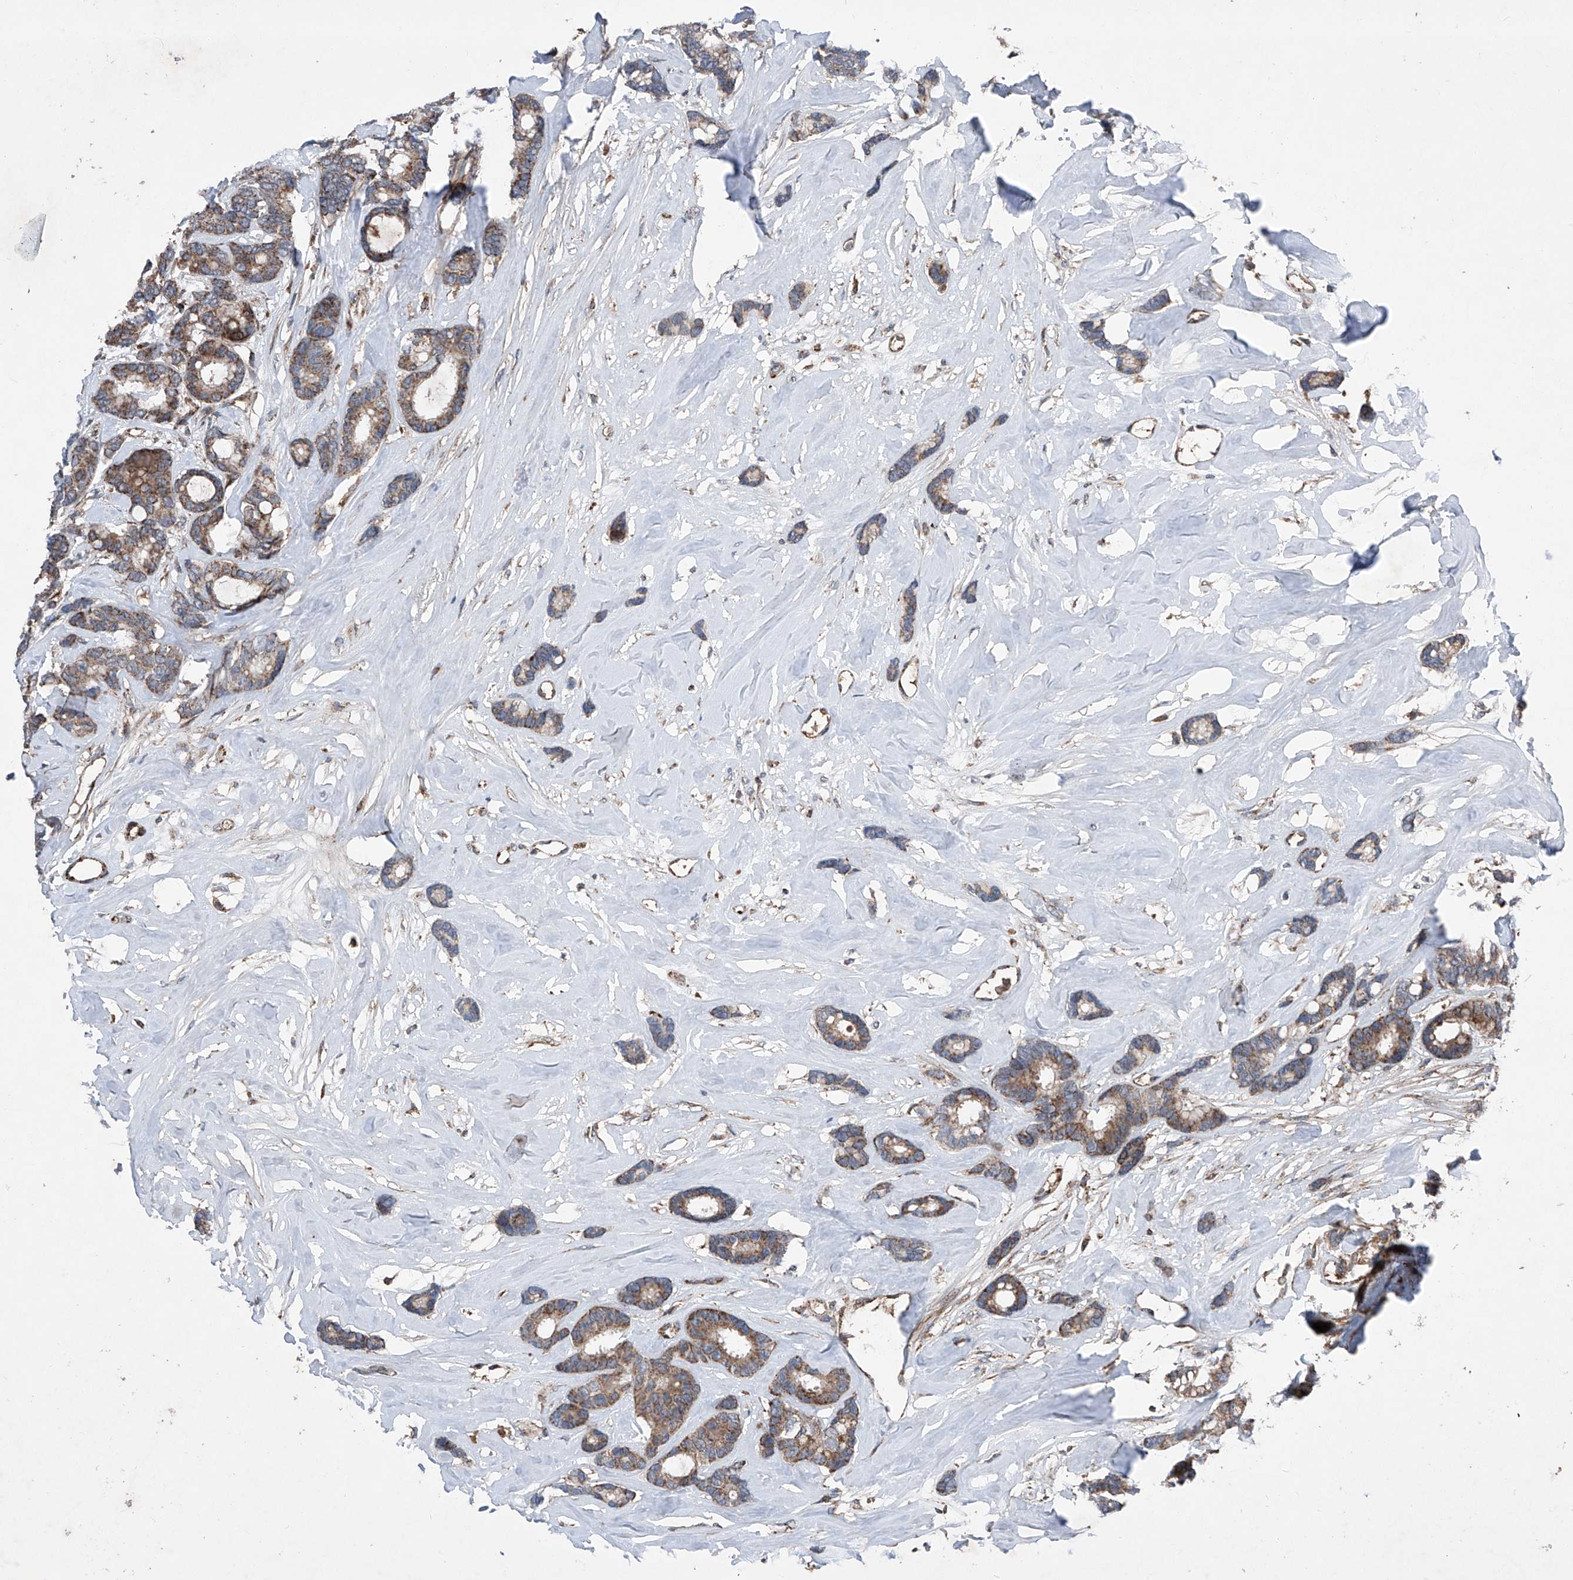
{"staining": {"intensity": "moderate", "quantity": ">75%", "location": "cytoplasmic/membranous"}, "tissue": "breast cancer", "cell_type": "Tumor cells", "image_type": "cancer", "snomed": [{"axis": "morphology", "description": "Duct carcinoma"}, {"axis": "topography", "description": "Breast"}], "caption": "IHC micrograph of neoplastic tissue: breast cancer stained using IHC displays medium levels of moderate protein expression localized specifically in the cytoplasmic/membranous of tumor cells, appearing as a cytoplasmic/membranous brown color.", "gene": "DAD1", "patient": {"sex": "female", "age": 87}}